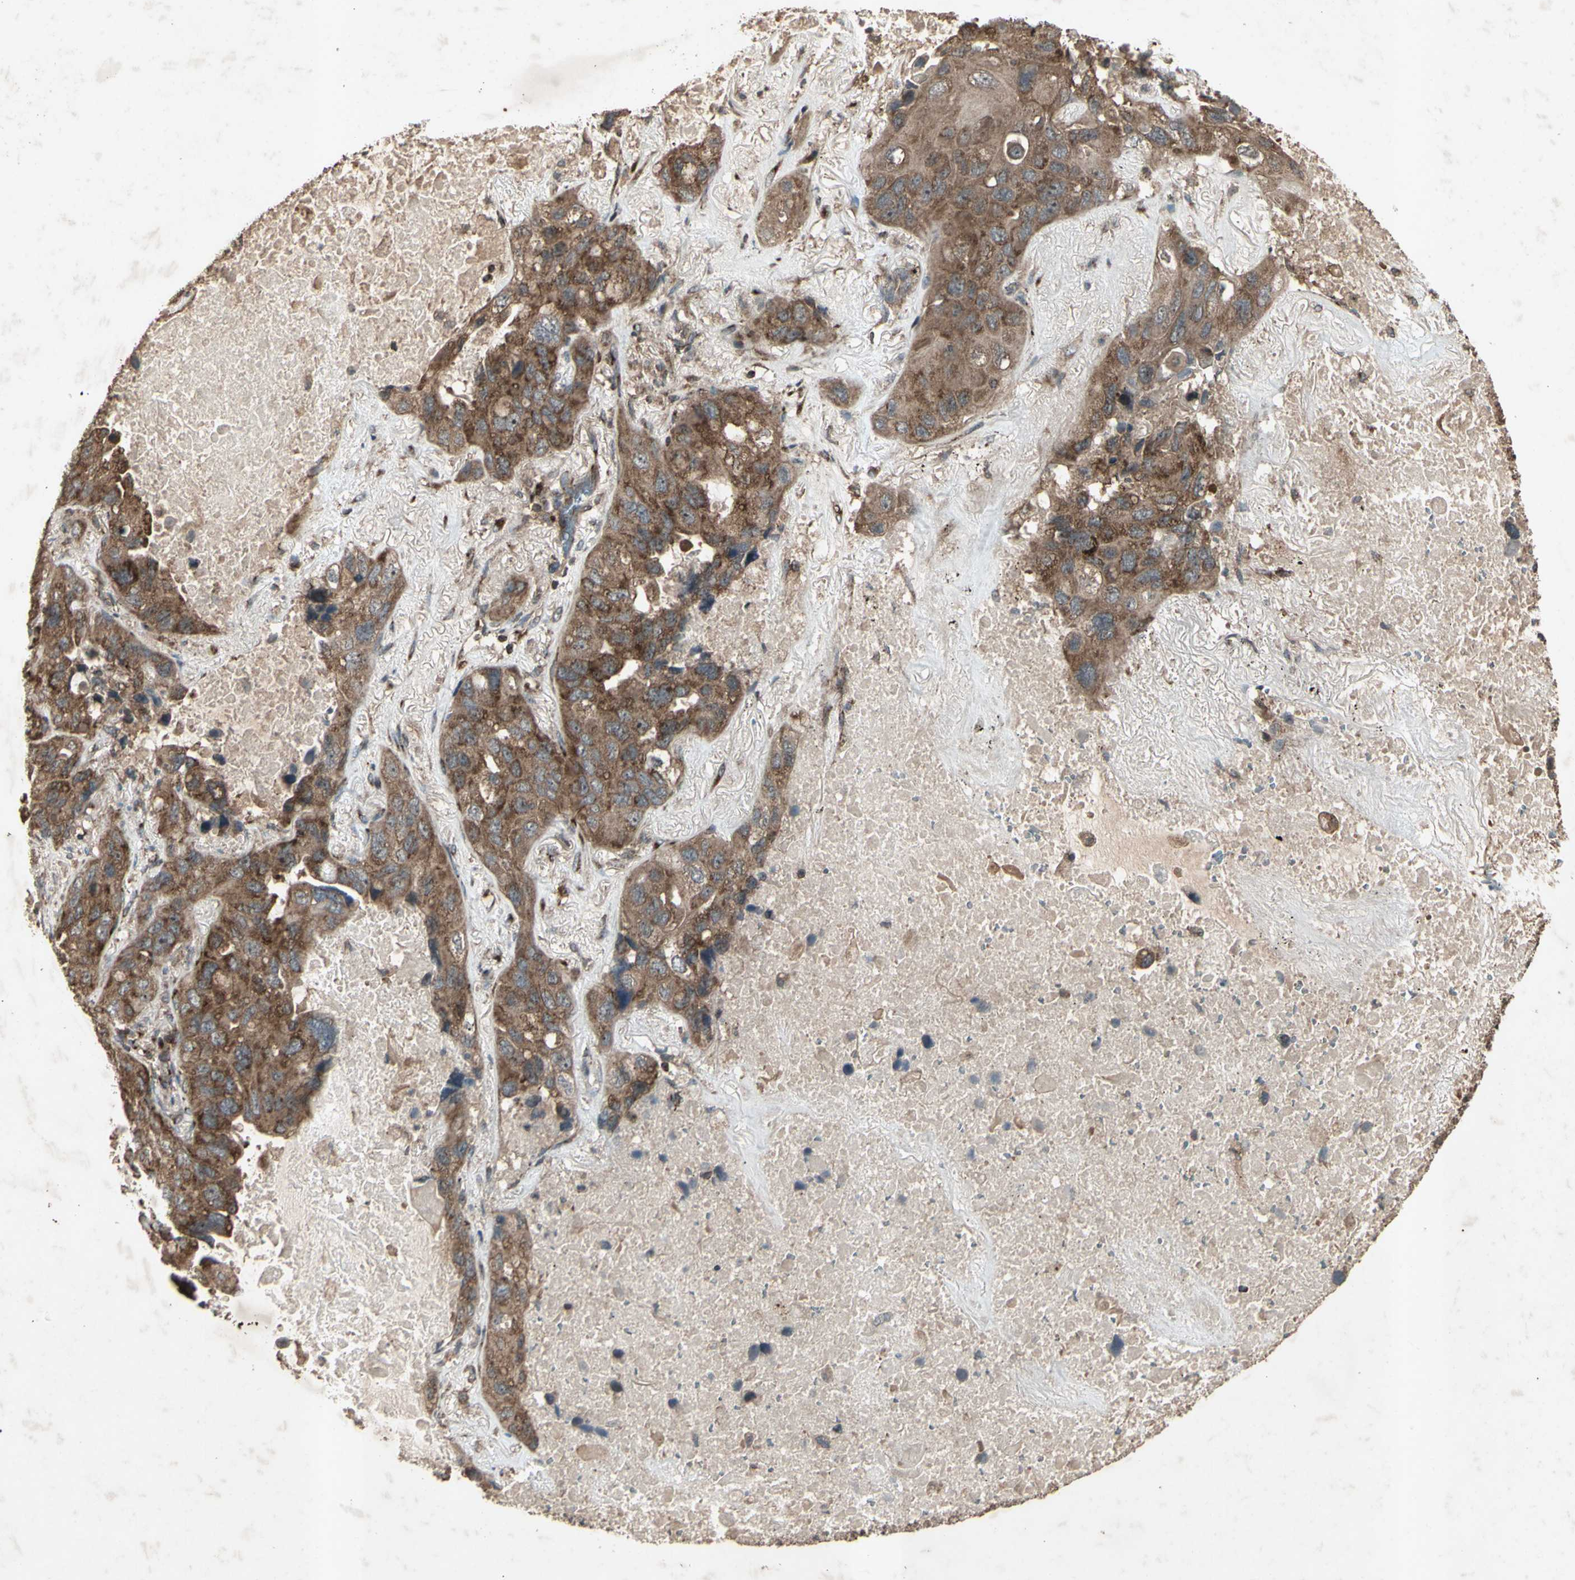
{"staining": {"intensity": "moderate", "quantity": ">75%", "location": "cytoplasmic/membranous"}, "tissue": "lung cancer", "cell_type": "Tumor cells", "image_type": "cancer", "snomed": [{"axis": "morphology", "description": "Squamous cell carcinoma, NOS"}, {"axis": "topography", "description": "Lung"}], "caption": "Tumor cells demonstrate medium levels of moderate cytoplasmic/membranous positivity in about >75% of cells in human lung squamous cell carcinoma.", "gene": "AP1G1", "patient": {"sex": "female", "age": 73}}